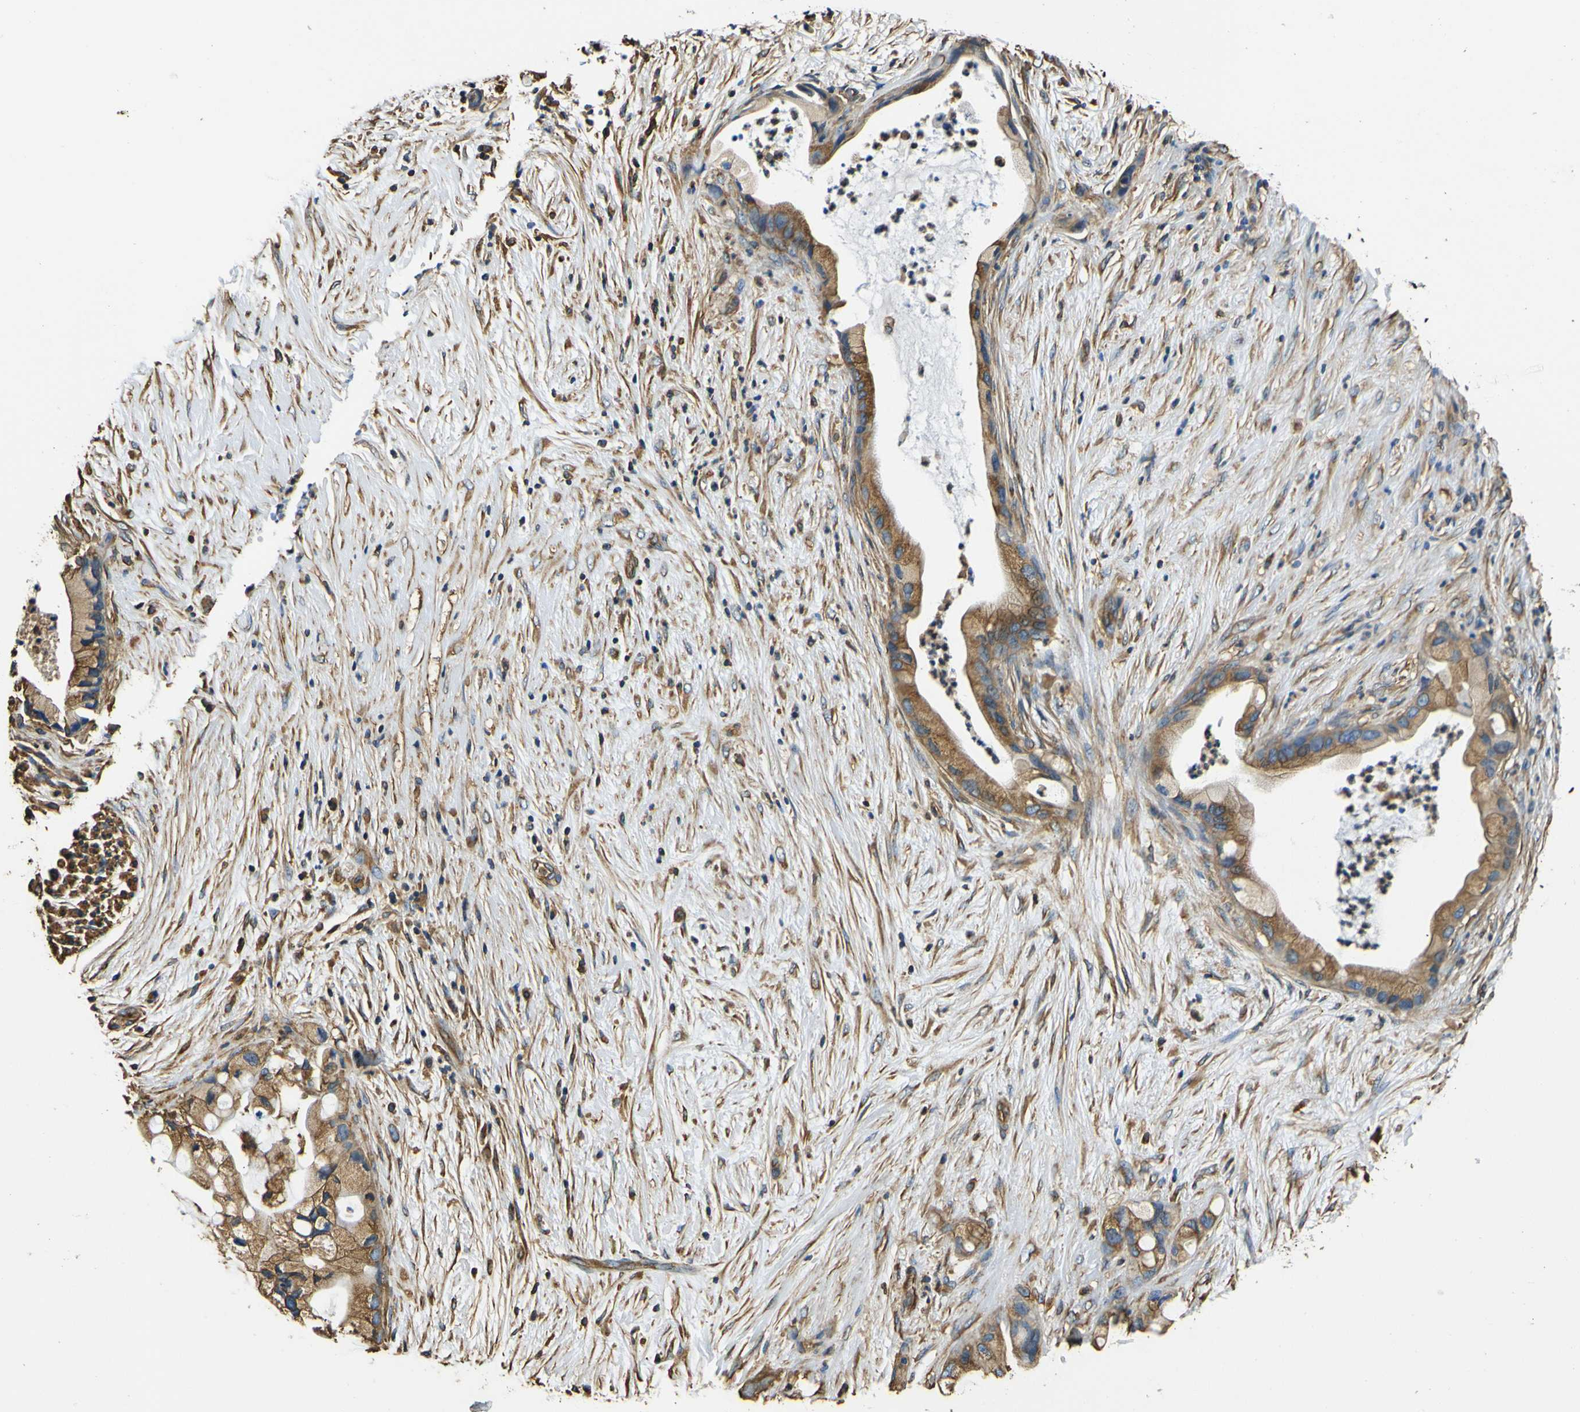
{"staining": {"intensity": "moderate", "quantity": ">75%", "location": "cytoplasmic/membranous"}, "tissue": "pancreatic cancer", "cell_type": "Tumor cells", "image_type": "cancer", "snomed": [{"axis": "morphology", "description": "Adenocarcinoma, NOS"}, {"axis": "topography", "description": "Pancreas"}], "caption": "Brown immunohistochemical staining in human pancreatic adenocarcinoma displays moderate cytoplasmic/membranous positivity in about >75% of tumor cells. The staining was performed using DAB (3,3'-diaminobenzidine) to visualize the protein expression in brown, while the nuclei were stained in blue with hematoxylin (Magnification: 20x).", "gene": "TUBB", "patient": {"sex": "female", "age": 59}}